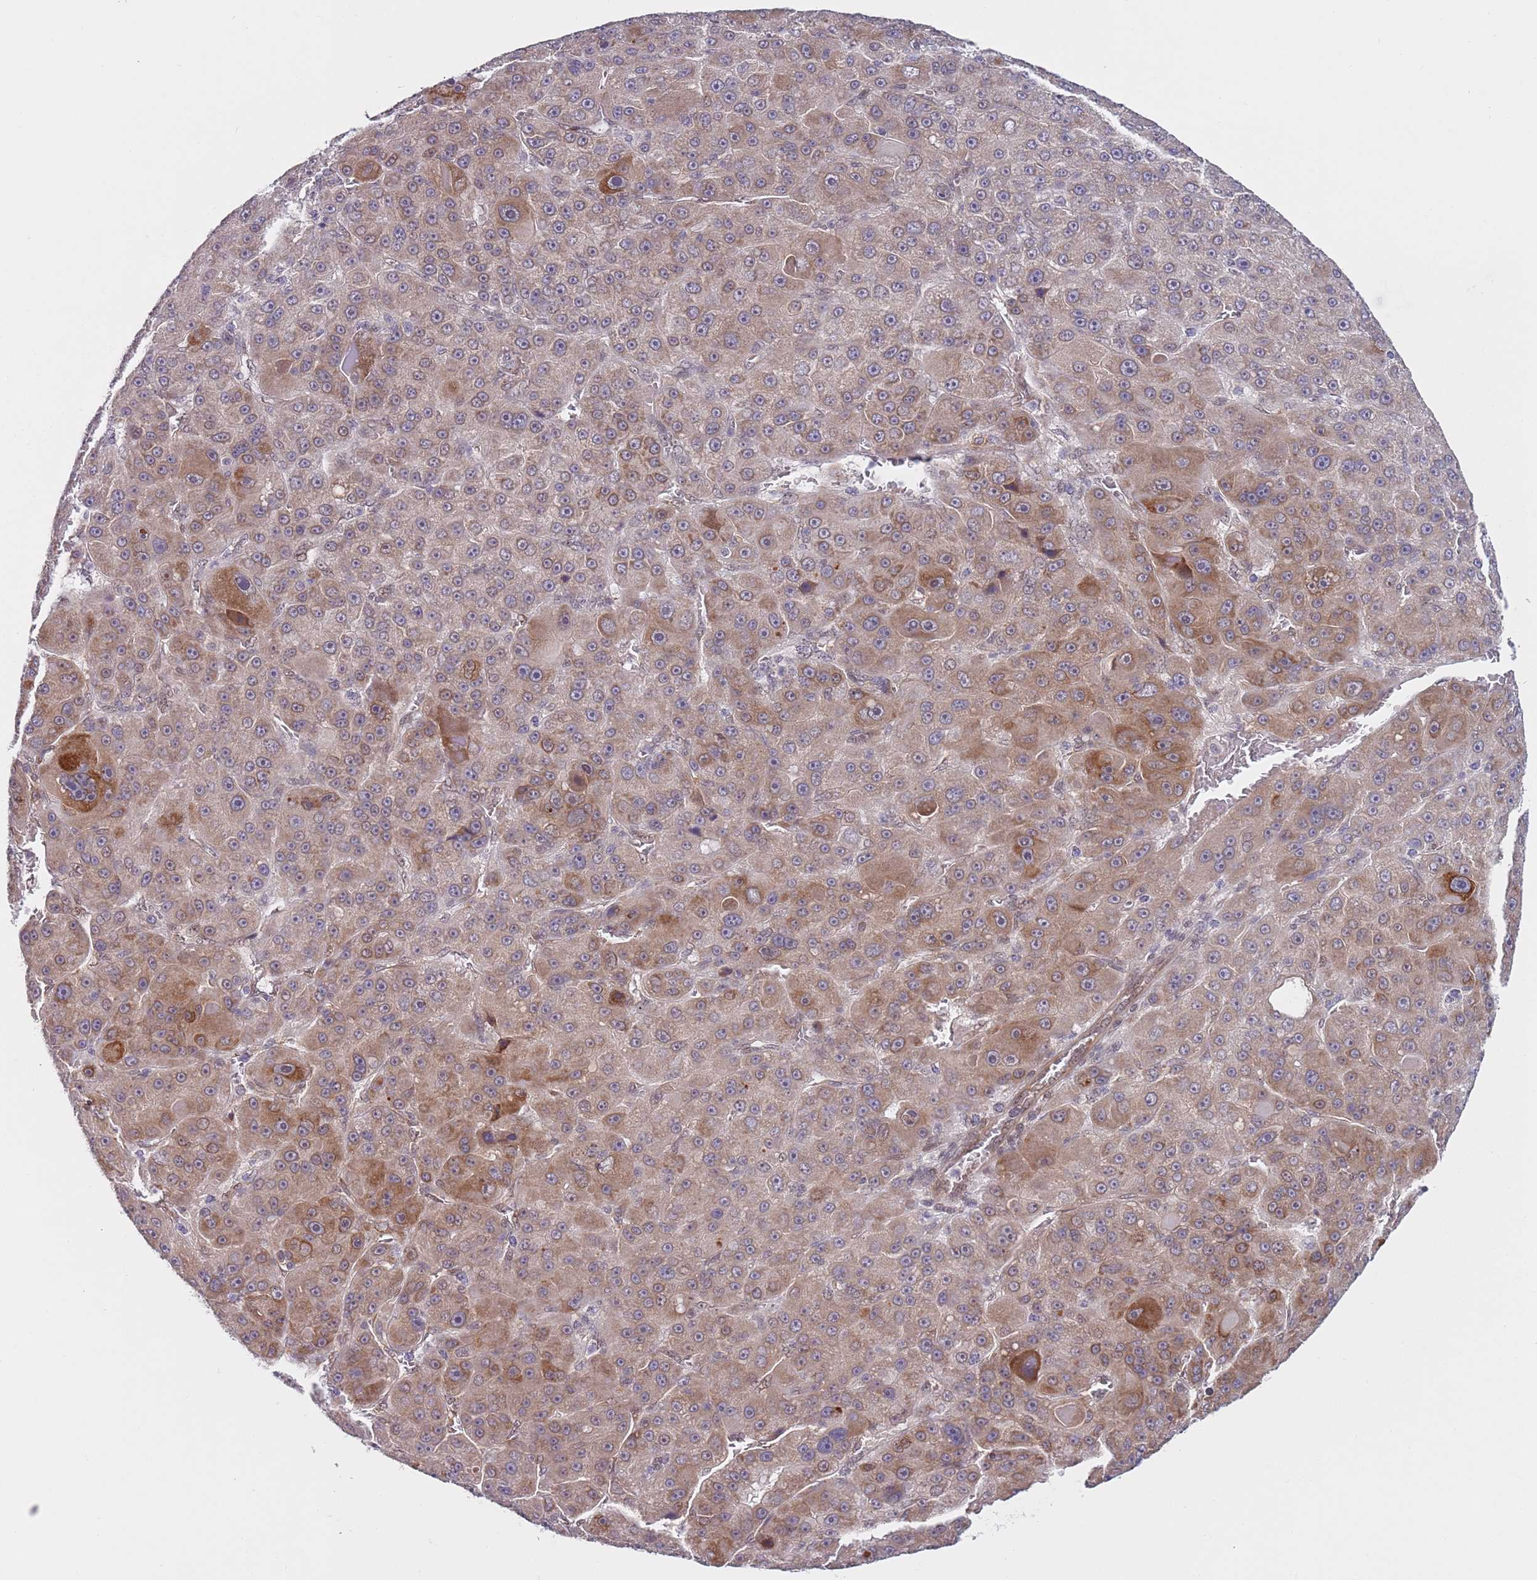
{"staining": {"intensity": "moderate", "quantity": "25%-75%", "location": "cytoplasmic/membranous"}, "tissue": "liver cancer", "cell_type": "Tumor cells", "image_type": "cancer", "snomed": [{"axis": "morphology", "description": "Carcinoma, Hepatocellular, NOS"}, {"axis": "topography", "description": "Liver"}], "caption": "Hepatocellular carcinoma (liver) stained with a brown dye displays moderate cytoplasmic/membranous positive staining in approximately 25%-75% of tumor cells.", "gene": "SLC25A32", "patient": {"sex": "male", "age": 76}}